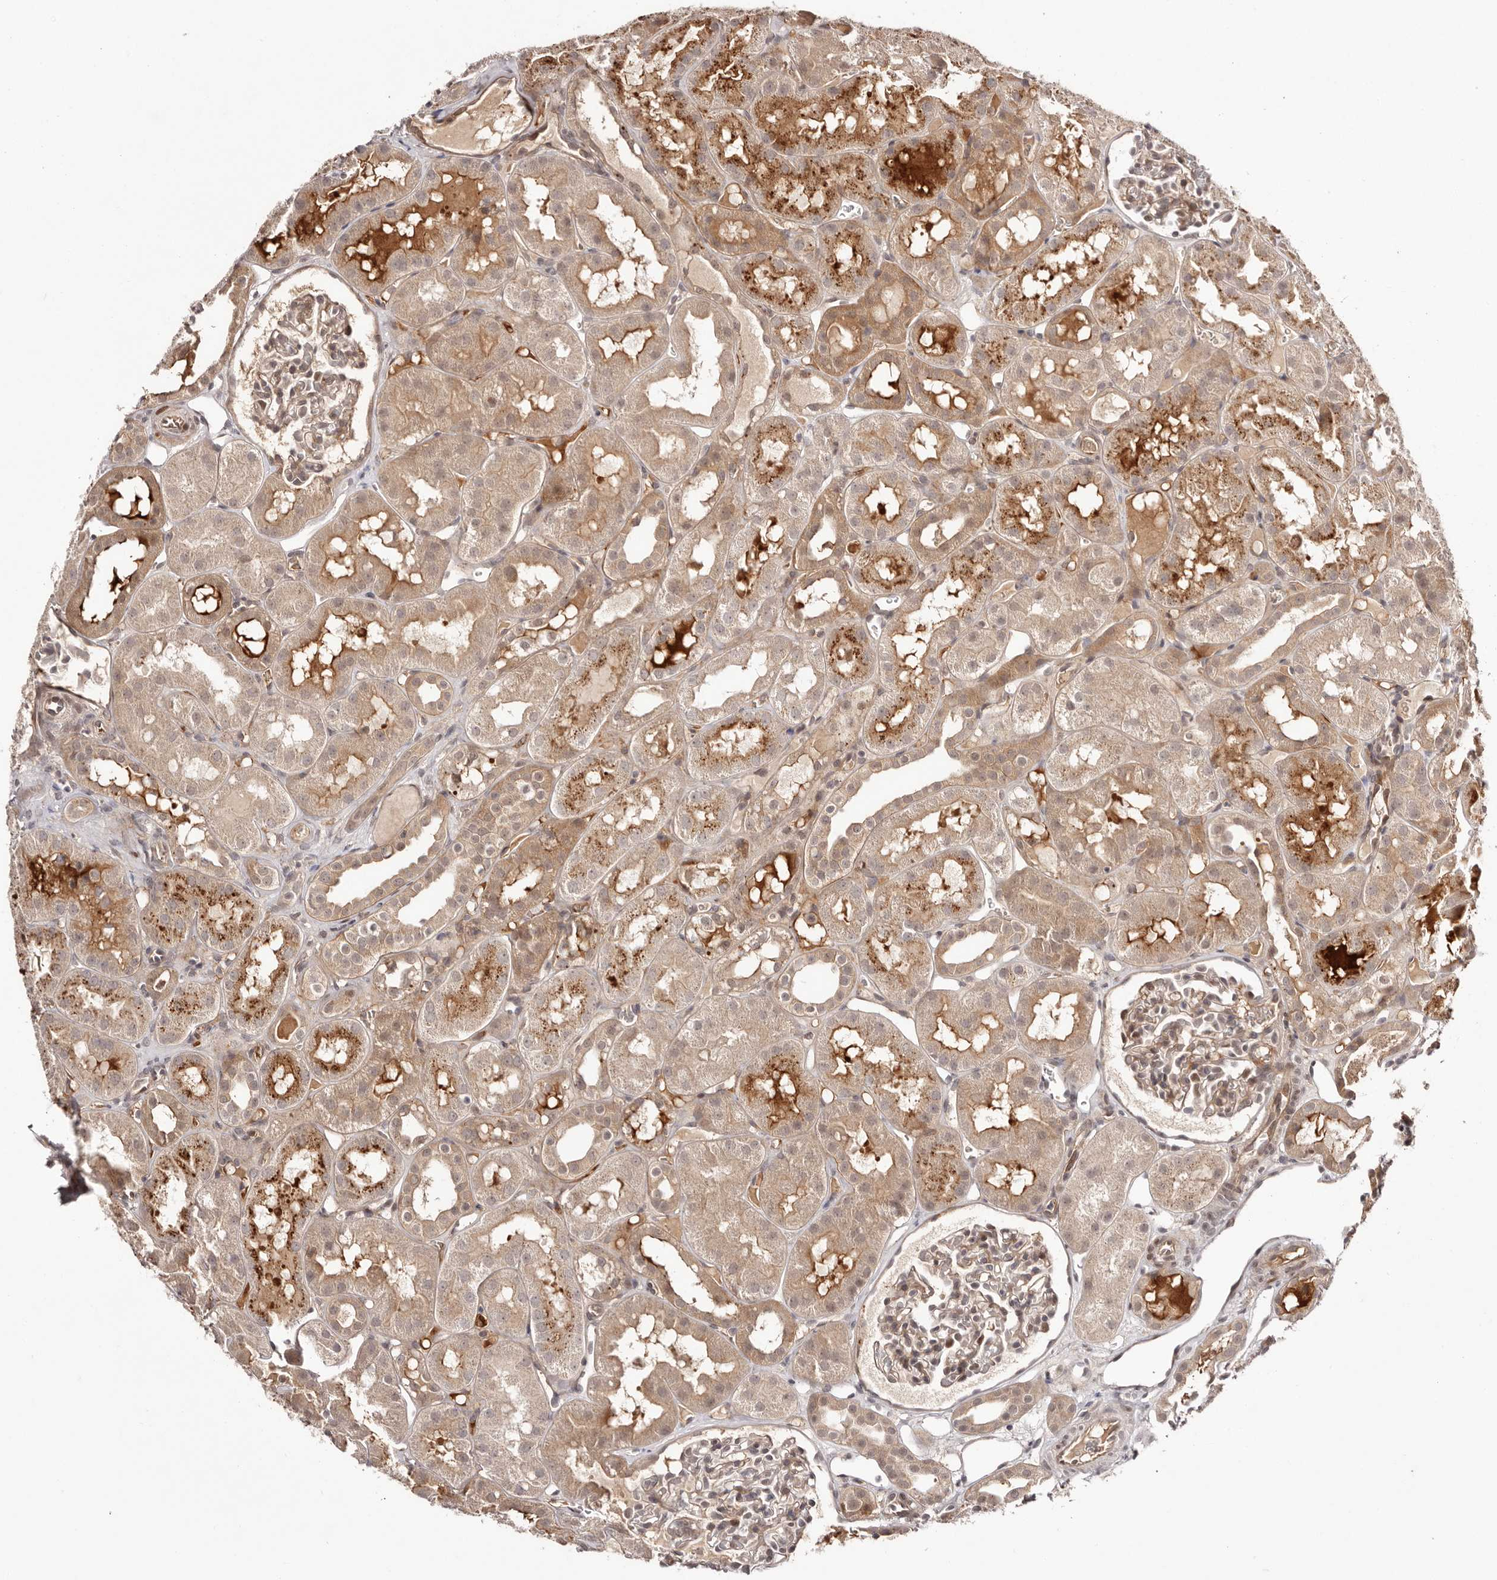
{"staining": {"intensity": "weak", "quantity": ">75%", "location": "cytoplasmic/membranous"}, "tissue": "kidney", "cell_type": "Cells in glomeruli", "image_type": "normal", "snomed": [{"axis": "morphology", "description": "Normal tissue, NOS"}, {"axis": "topography", "description": "Kidney"}], "caption": "Protein staining displays weak cytoplasmic/membranous positivity in about >75% of cells in glomeruli in normal kidney.", "gene": "EGR3", "patient": {"sex": "male", "age": 16}}